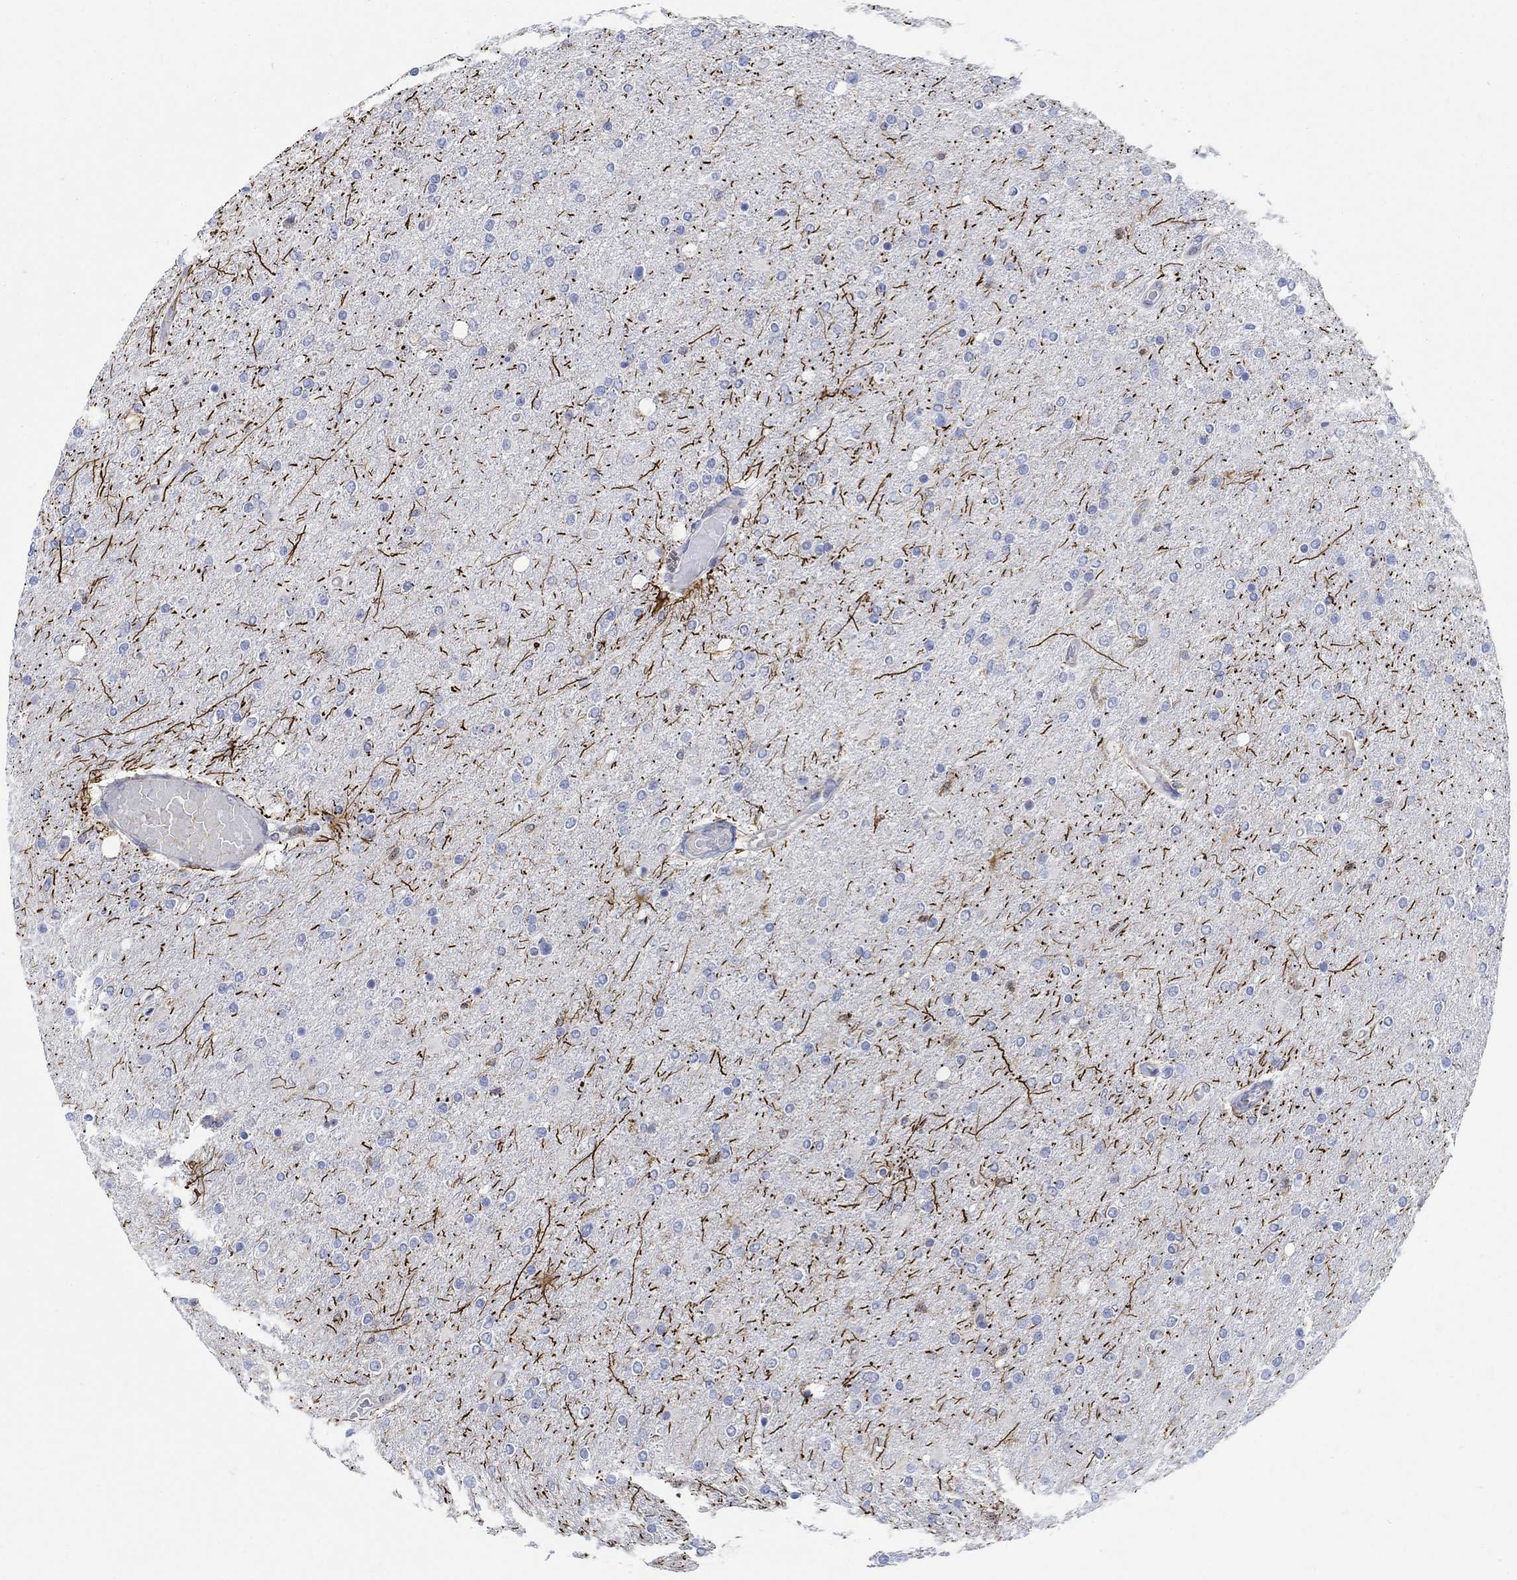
{"staining": {"intensity": "negative", "quantity": "none", "location": "none"}, "tissue": "glioma", "cell_type": "Tumor cells", "image_type": "cancer", "snomed": [{"axis": "morphology", "description": "Glioma, malignant, High grade"}, {"axis": "topography", "description": "Cerebral cortex"}], "caption": "This is an IHC image of glioma. There is no staining in tumor cells.", "gene": "PHF21B", "patient": {"sex": "male", "age": 70}}